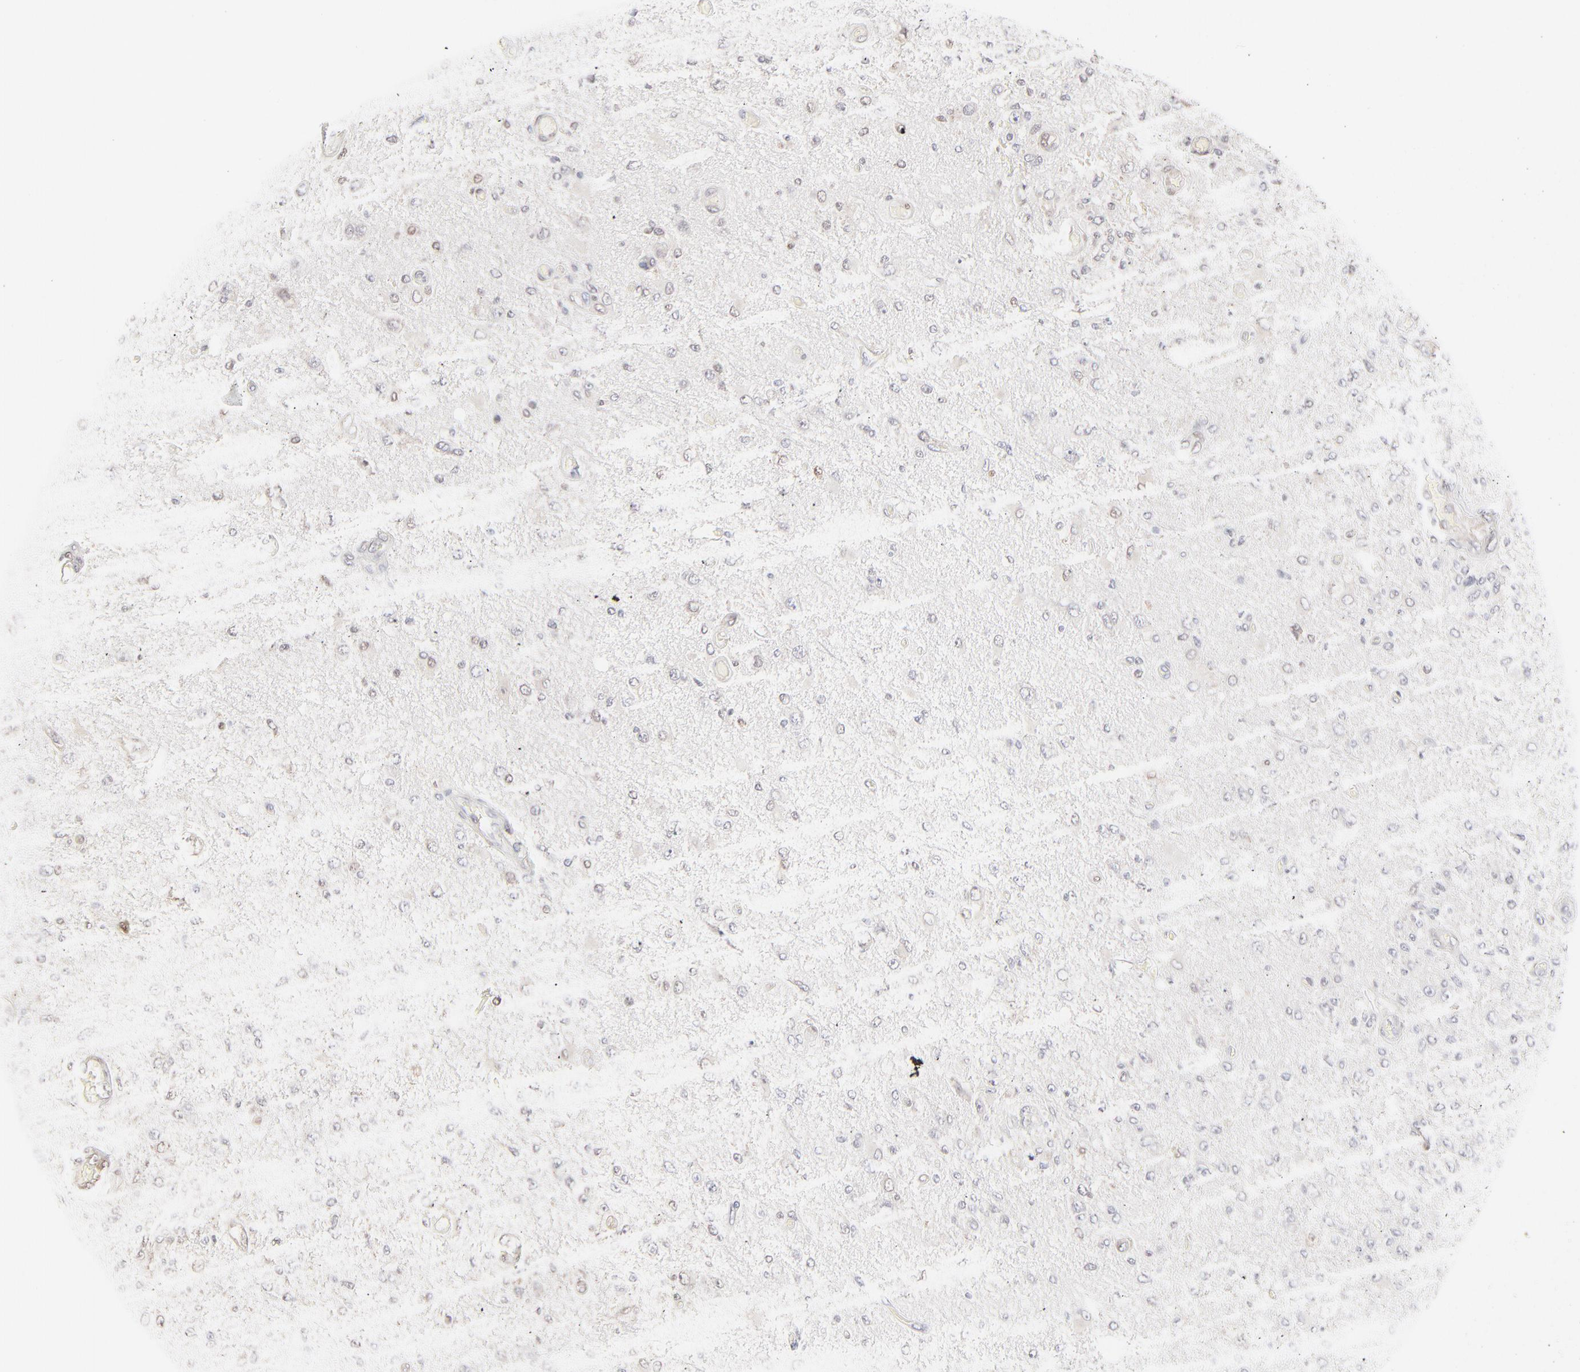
{"staining": {"intensity": "weak", "quantity": "<25%", "location": "nuclear"}, "tissue": "glioma", "cell_type": "Tumor cells", "image_type": "cancer", "snomed": [{"axis": "morphology", "description": "Normal tissue, NOS"}, {"axis": "morphology", "description": "Glioma, malignant, High grade"}, {"axis": "topography", "description": "Cerebral cortex"}], "caption": "IHC photomicrograph of neoplastic tissue: glioma stained with DAB (3,3'-diaminobenzidine) exhibits no significant protein staining in tumor cells.", "gene": "RBM3", "patient": {"sex": "male", "age": 77}}